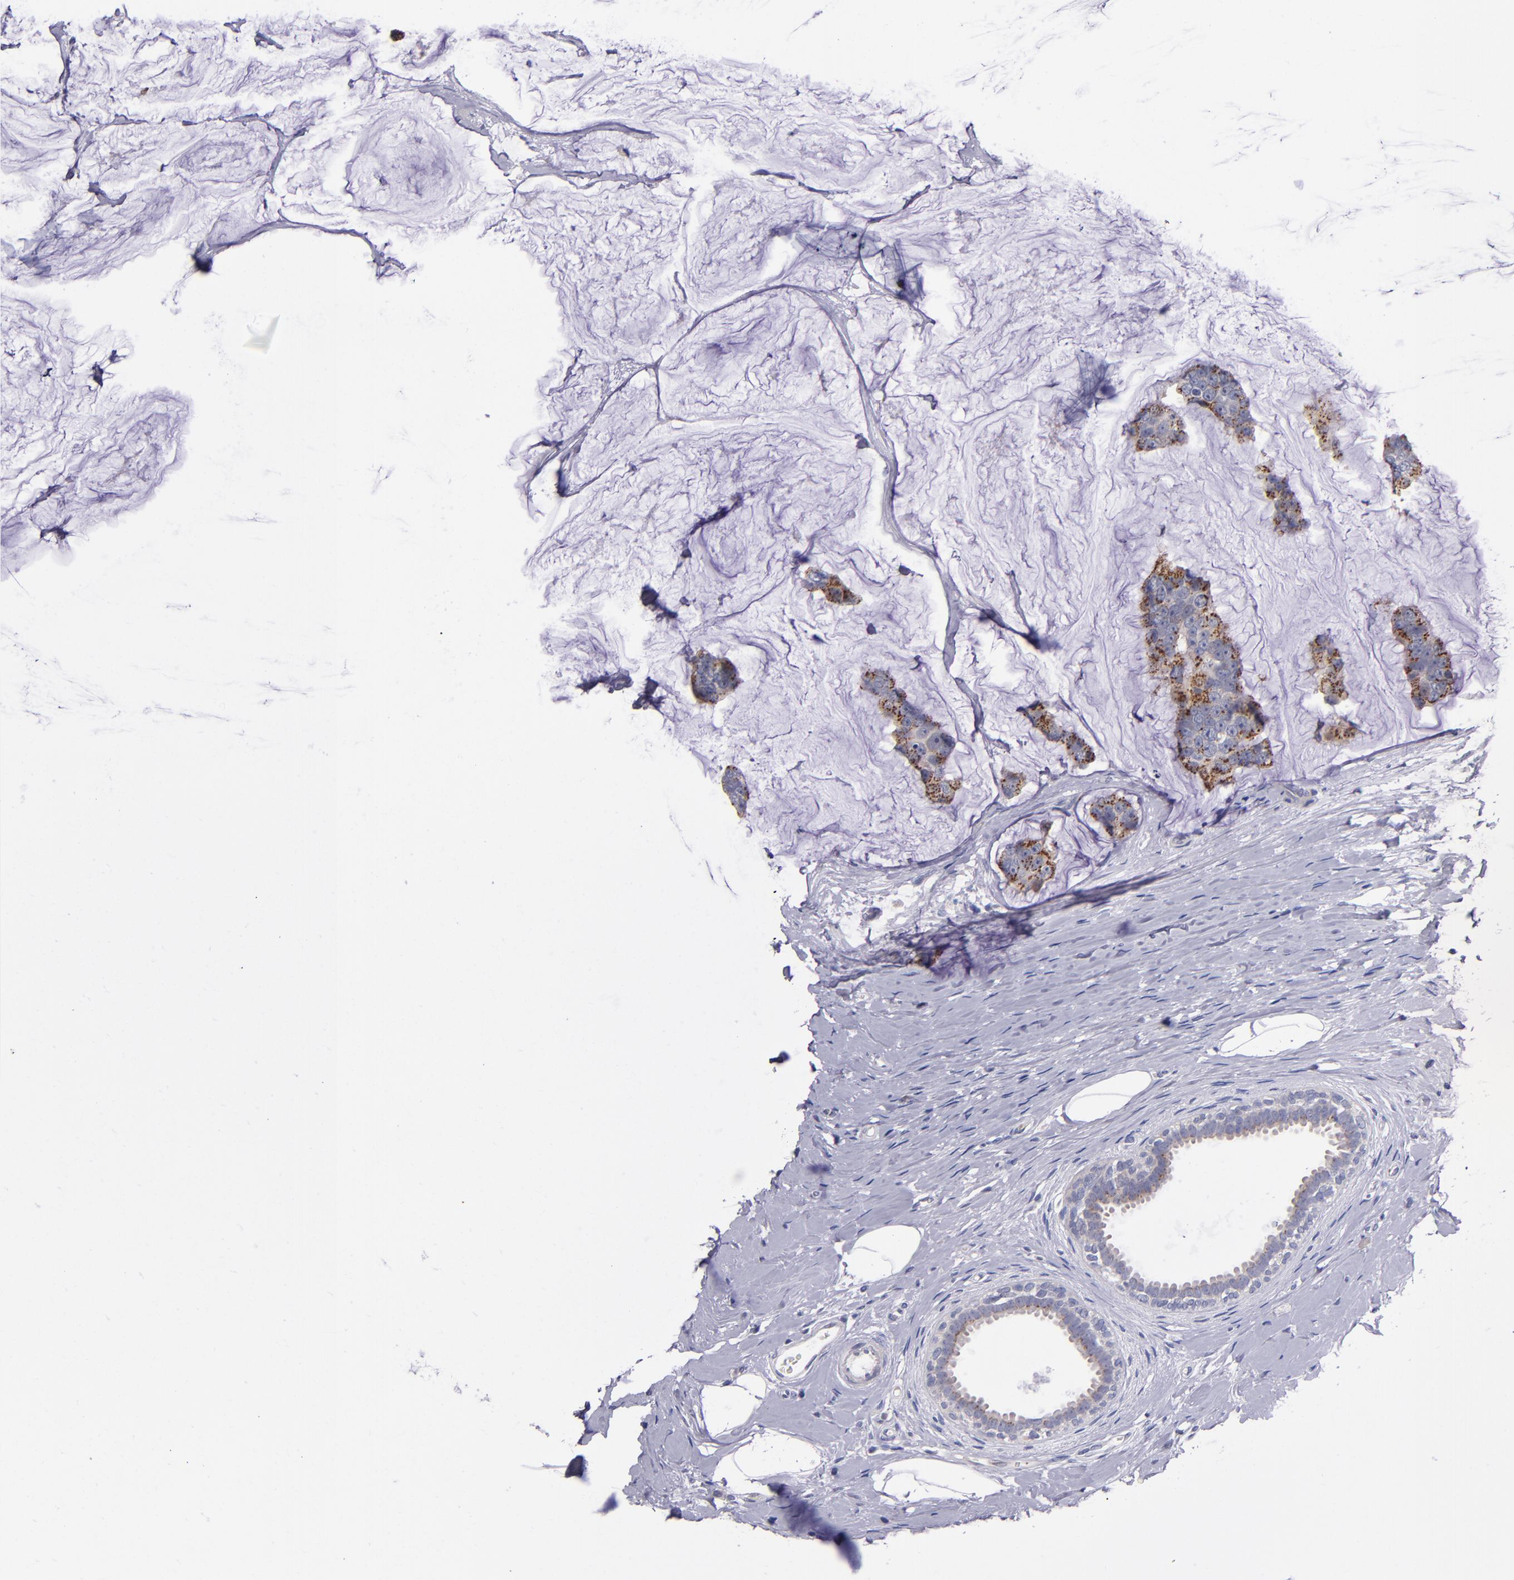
{"staining": {"intensity": "strong", "quantity": ">75%", "location": "cytoplasmic/membranous"}, "tissue": "breast cancer", "cell_type": "Tumor cells", "image_type": "cancer", "snomed": [{"axis": "morphology", "description": "Normal tissue, NOS"}, {"axis": "morphology", "description": "Duct carcinoma"}, {"axis": "topography", "description": "Breast"}], "caption": "This is a histology image of immunohistochemistry staining of breast cancer (infiltrating ductal carcinoma), which shows strong expression in the cytoplasmic/membranous of tumor cells.", "gene": "RAB41", "patient": {"sex": "female", "age": 50}}